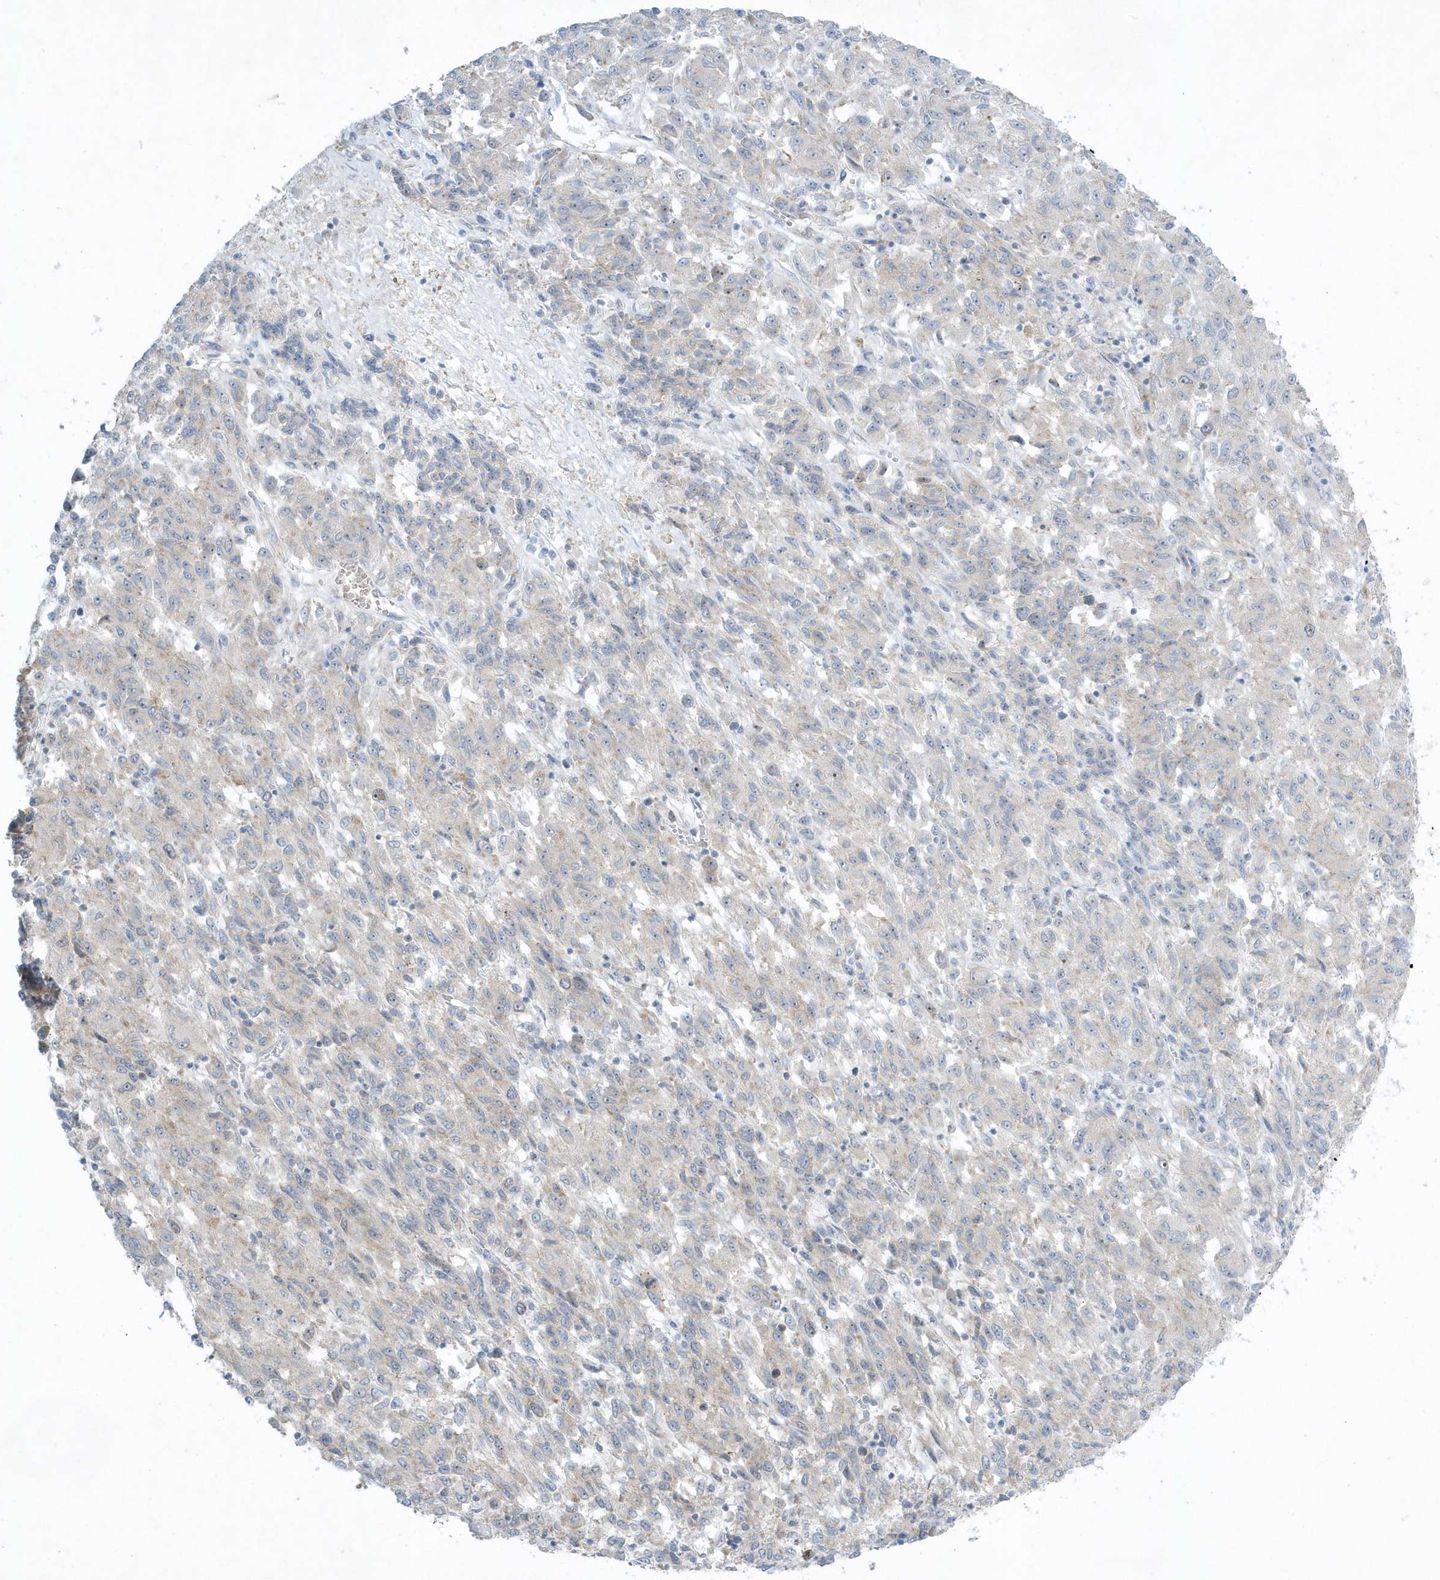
{"staining": {"intensity": "weak", "quantity": "<25%", "location": "cytoplasmic/membranous"}, "tissue": "melanoma", "cell_type": "Tumor cells", "image_type": "cancer", "snomed": [{"axis": "morphology", "description": "Malignant melanoma, Metastatic site"}, {"axis": "topography", "description": "Lung"}], "caption": "Malignant melanoma (metastatic site) stained for a protein using IHC displays no expression tumor cells.", "gene": "SCN3A", "patient": {"sex": "male", "age": 64}}